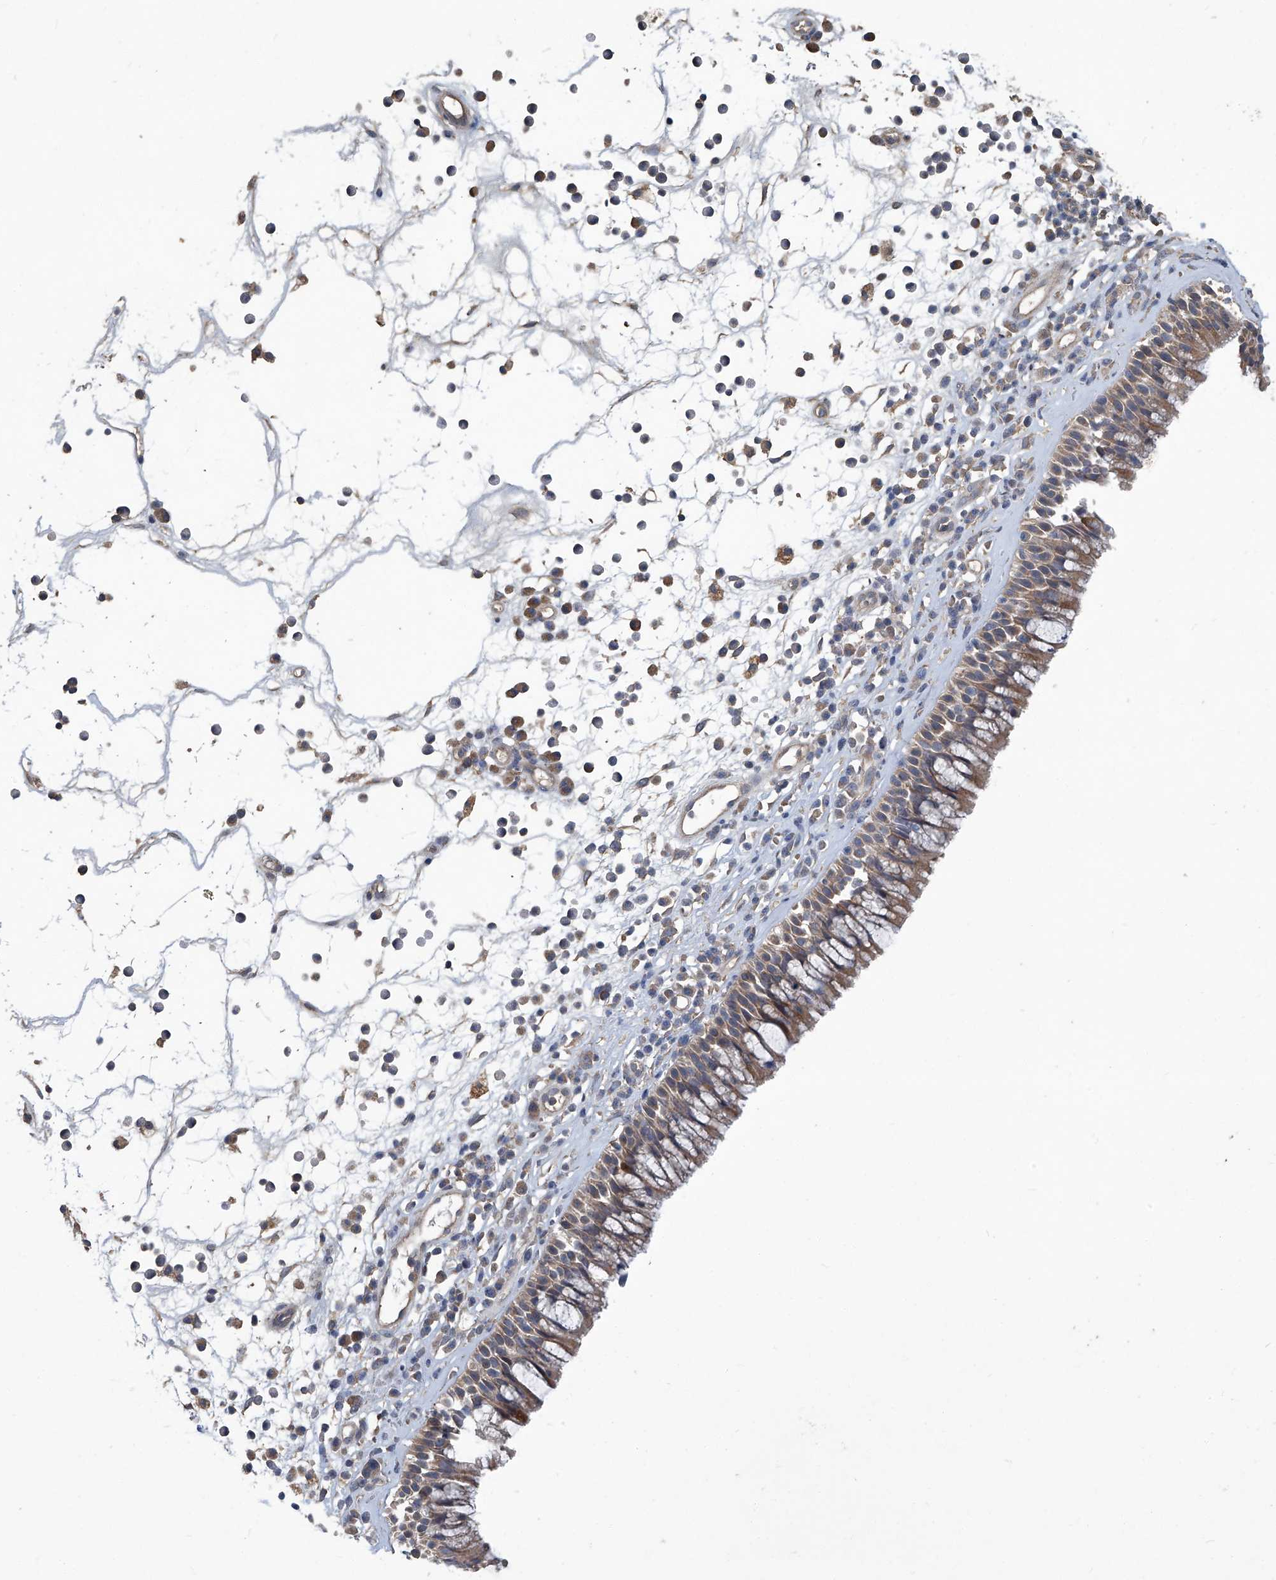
{"staining": {"intensity": "weak", "quantity": ">75%", "location": "cytoplasmic/membranous"}, "tissue": "nasopharynx", "cell_type": "Respiratory epithelial cells", "image_type": "normal", "snomed": [{"axis": "morphology", "description": "Normal tissue, NOS"}, {"axis": "morphology", "description": "Inflammation, NOS"}, {"axis": "morphology", "description": "Malignant melanoma, Metastatic site"}, {"axis": "topography", "description": "Nasopharynx"}], "caption": "A micrograph showing weak cytoplasmic/membranous positivity in about >75% of respiratory epithelial cells in unremarkable nasopharynx, as visualized by brown immunohistochemical staining.", "gene": "ANKRD34A", "patient": {"sex": "male", "age": 70}}